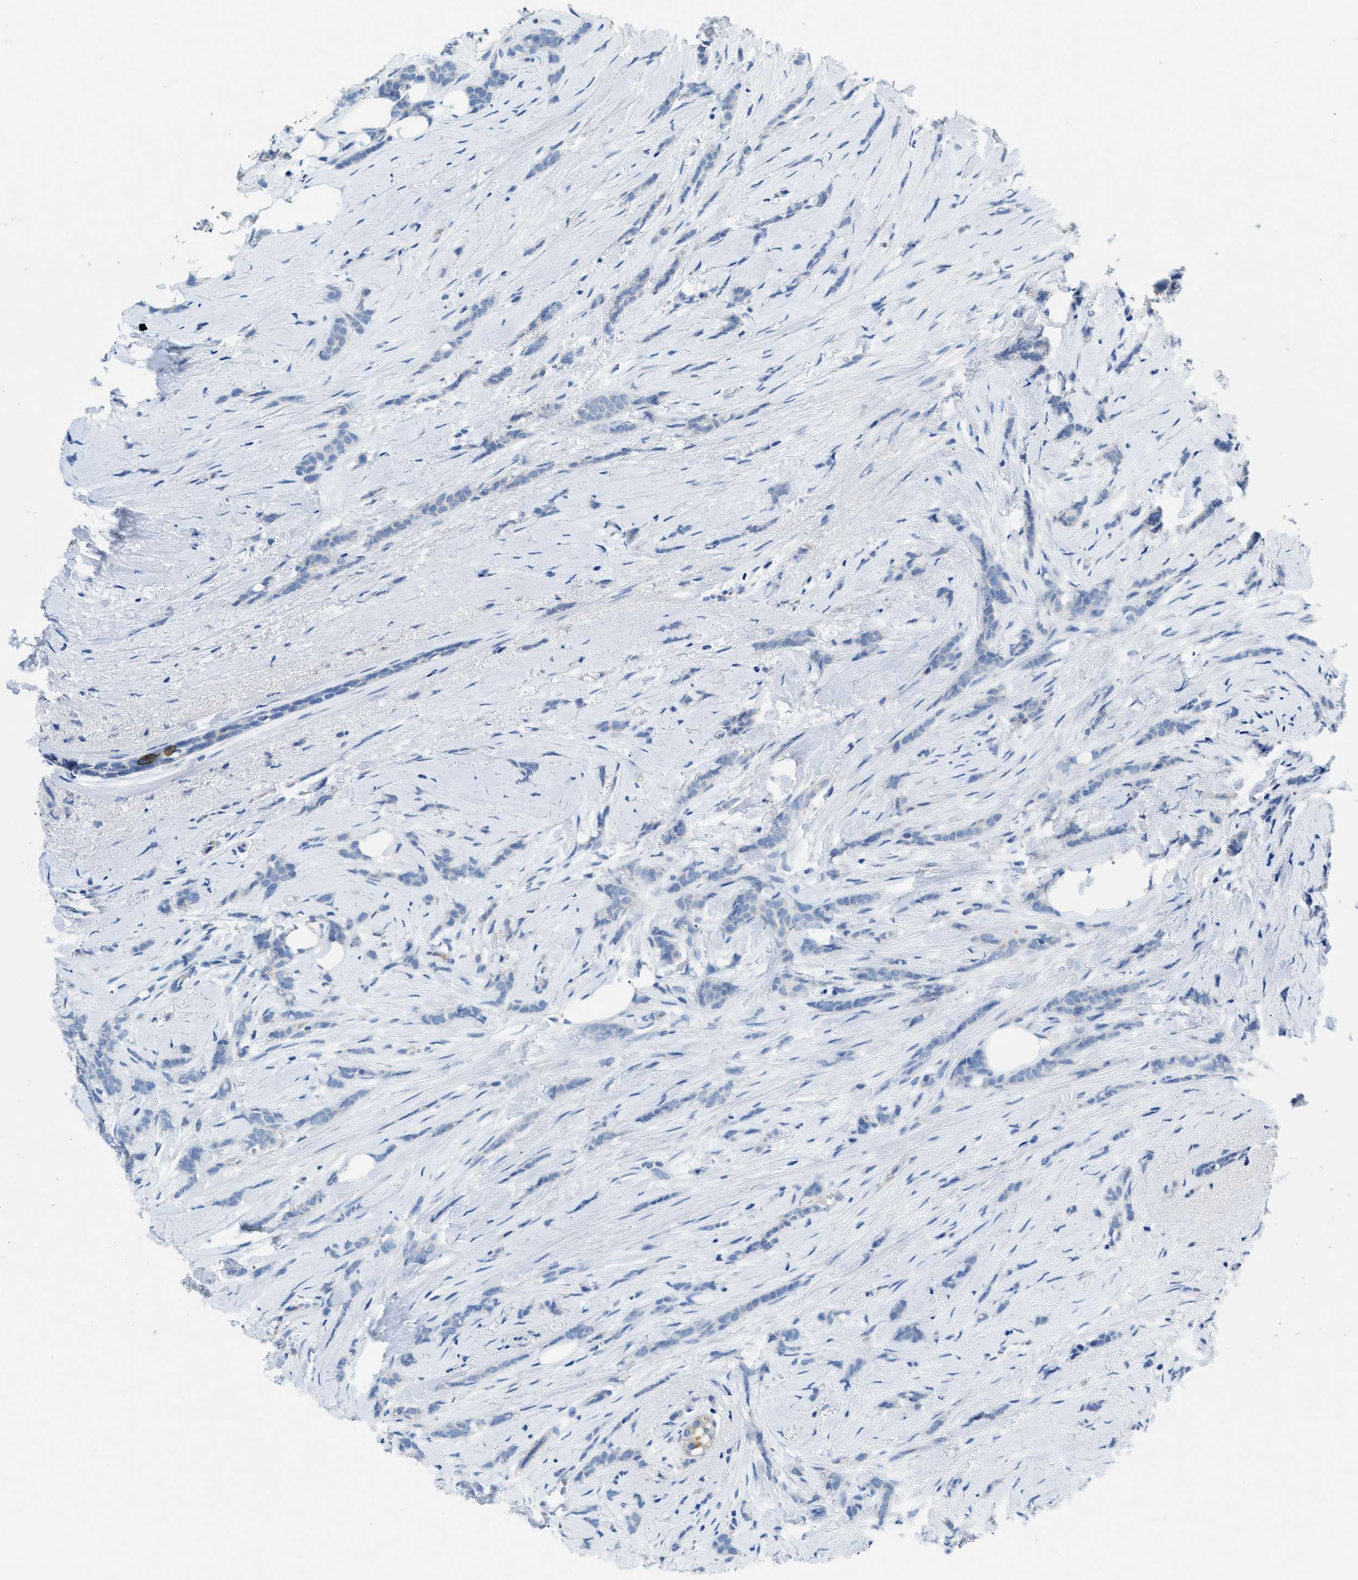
{"staining": {"intensity": "negative", "quantity": "none", "location": "none"}, "tissue": "breast cancer", "cell_type": "Tumor cells", "image_type": "cancer", "snomed": [{"axis": "morphology", "description": "Lobular carcinoma, in situ"}, {"axis": "morphology", "description": "Lobular carcinoma"}, {"axis": "topography", "description": "Breast"}], "caption": "IHC of human breast cancer (lobular carcinoma) exhibits no expression in tumor cells.", "gene": "SLC10A6", "patient": {"sex": "female", "age": 41}}